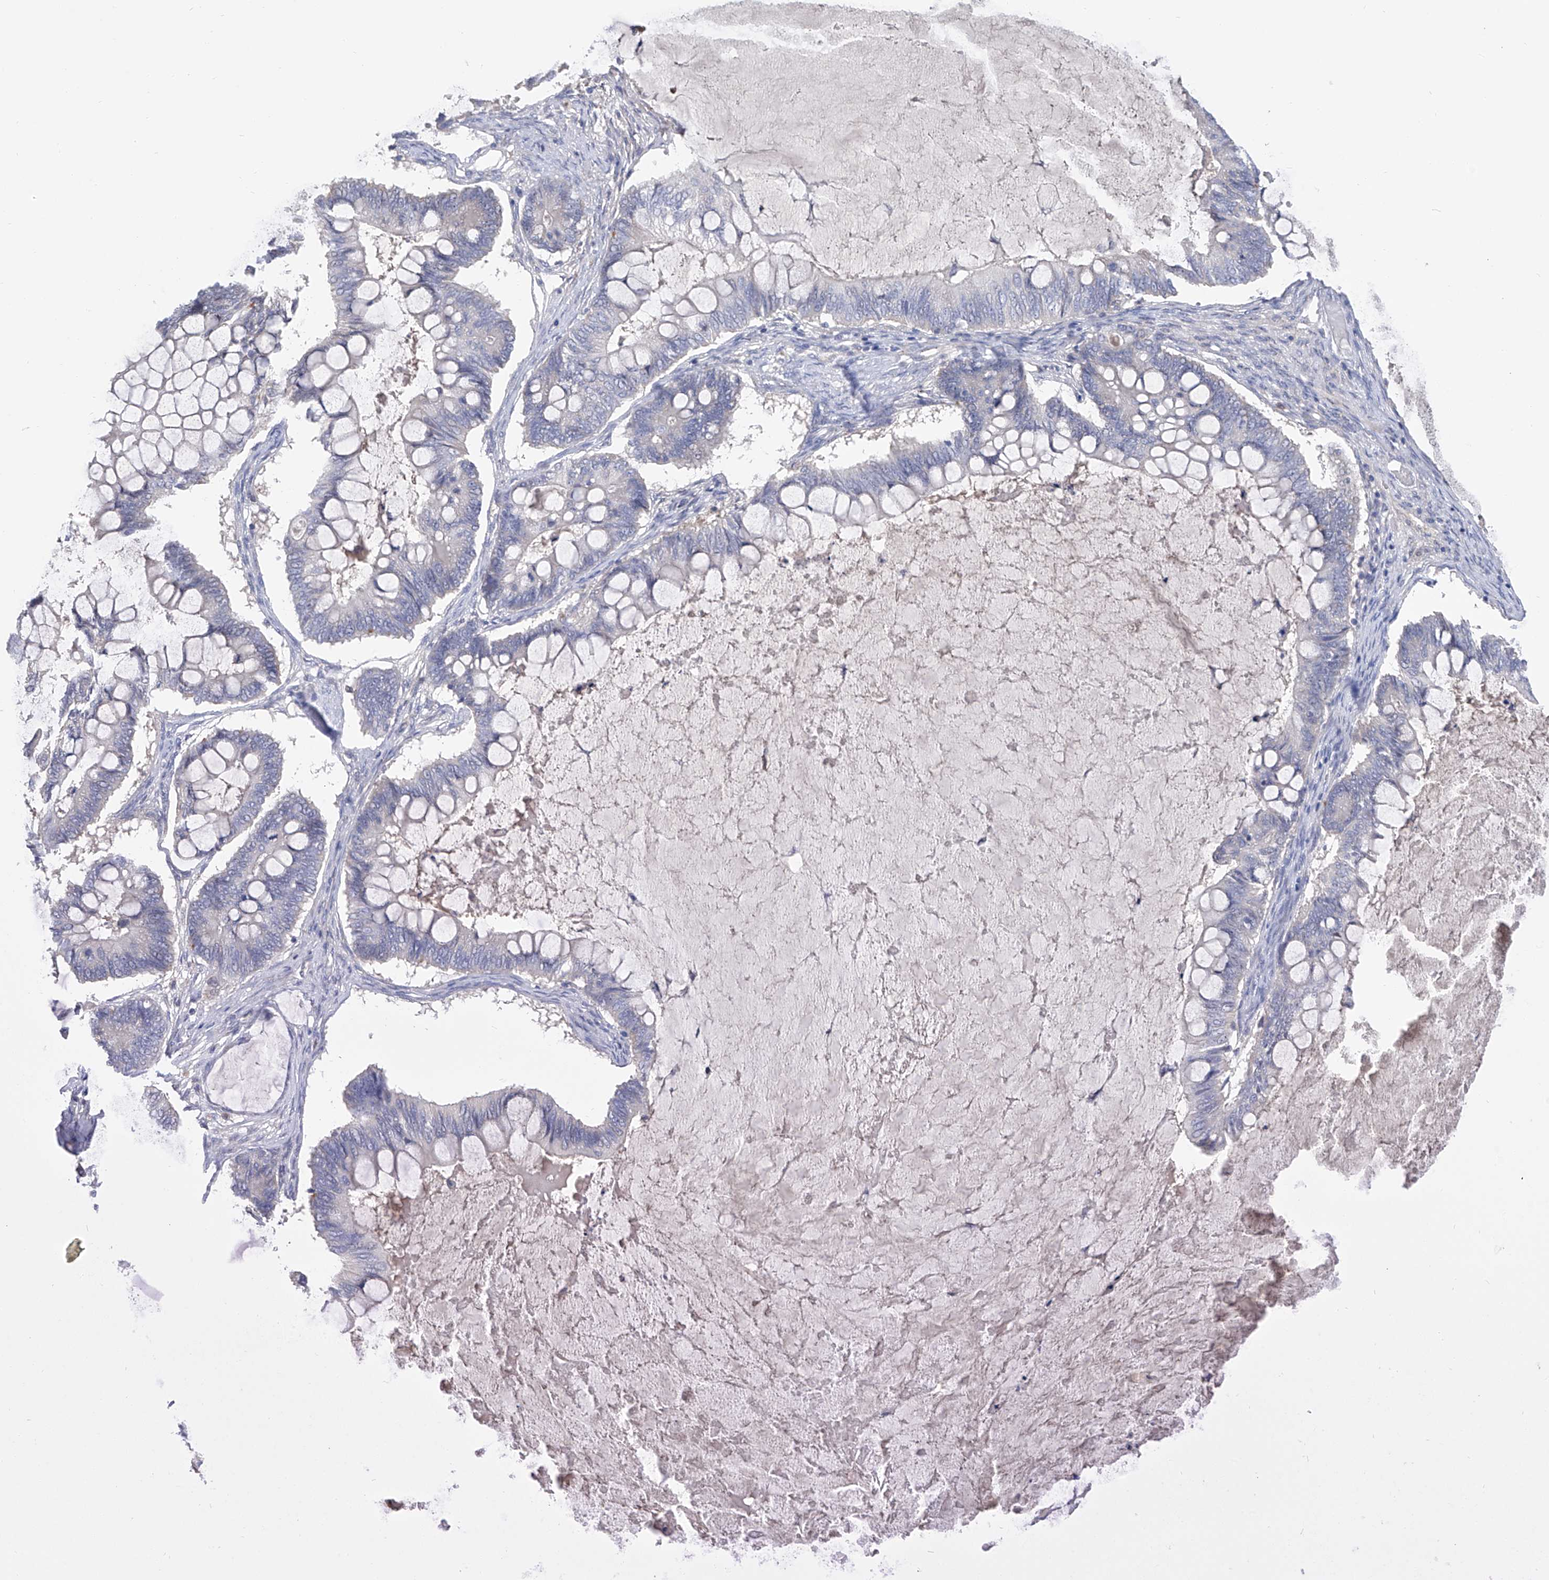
{"staining": {"intensity": "negative", "quantity": "none", "location": "none"}, "tissue": "ovarian cancer", "cell_type": "Tumor cells", "image_type": "cancer", "snomed": [{"axis": "morphology", "description": "Cystadenocarcinoma, mucinous, NOS"}, {"axis": "topography", "description": "Ovary"}], "caption": "Tumor cells show no significant staining in ovarian mucinous cystadenocarcinoma. (Stains: DAB (3,3'-diaminobenzidine) immunohistochemistry (IHC) with hematoxylin counter stain, Microscopy: brightfield microscopy at high magnification).", "gene": "PHF20", "patient": {"sex": "female", "age": 61}}